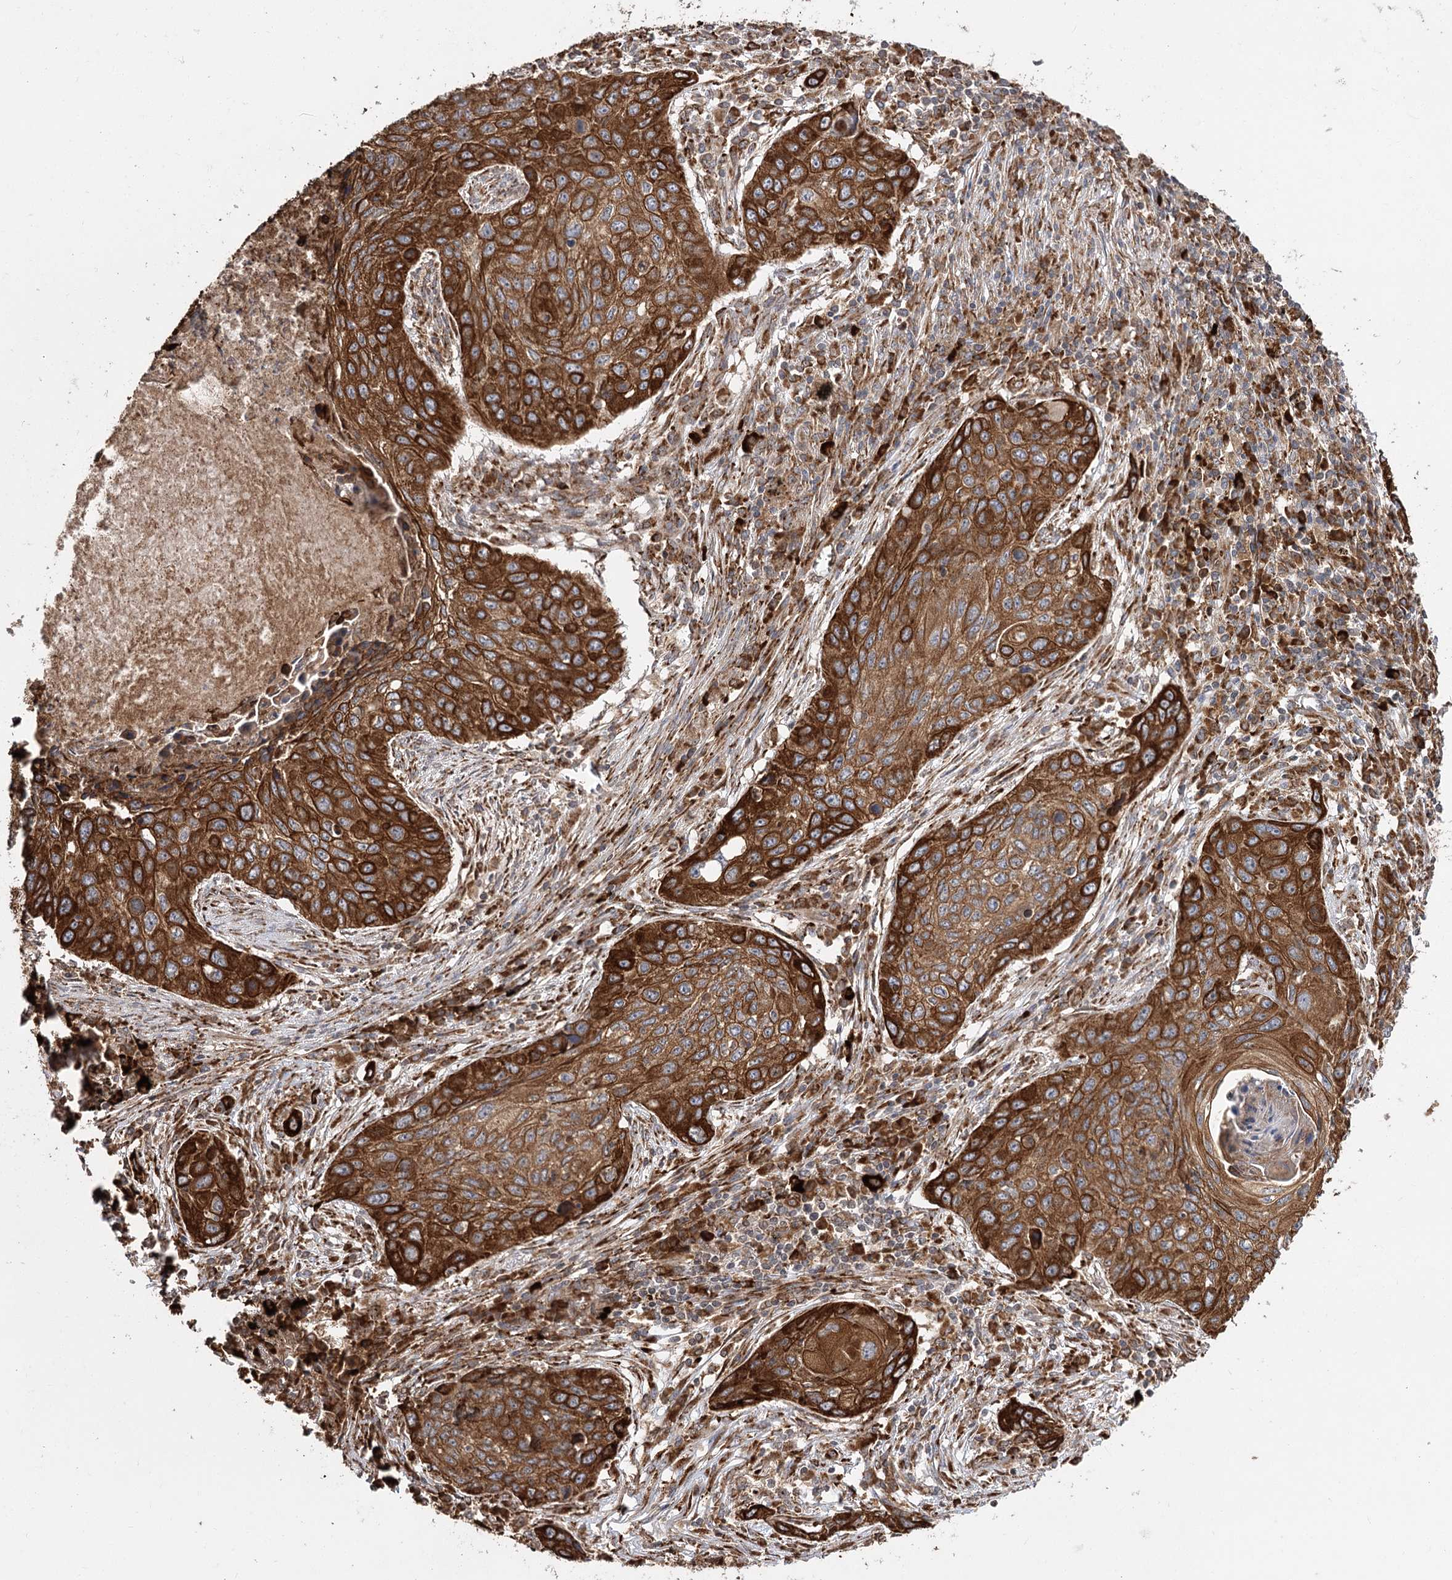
{"staining": {"intensity": "strong", "quantity": ">75%", "location": "cytoplasmic/membranous"}, "tissue": "lung cancer", "cell_type": "Tumor cells", "image_type": "cancer", "snomed": [{"axis": "morphology", "description": "Squamous cell carcinoma, NOS"}, {"axis": "topography", "description": "Lung"}], "caption": "IHC (DAB (3,3'-diaminobenzidine)) staining of lung squamous cell carcinoma exhibits strong cytoplasmic/membranous protein expression in approximately >75% of tumor cells.", "gene": "DNAJB14", "patient": {"sex": "female", "age": 63}}